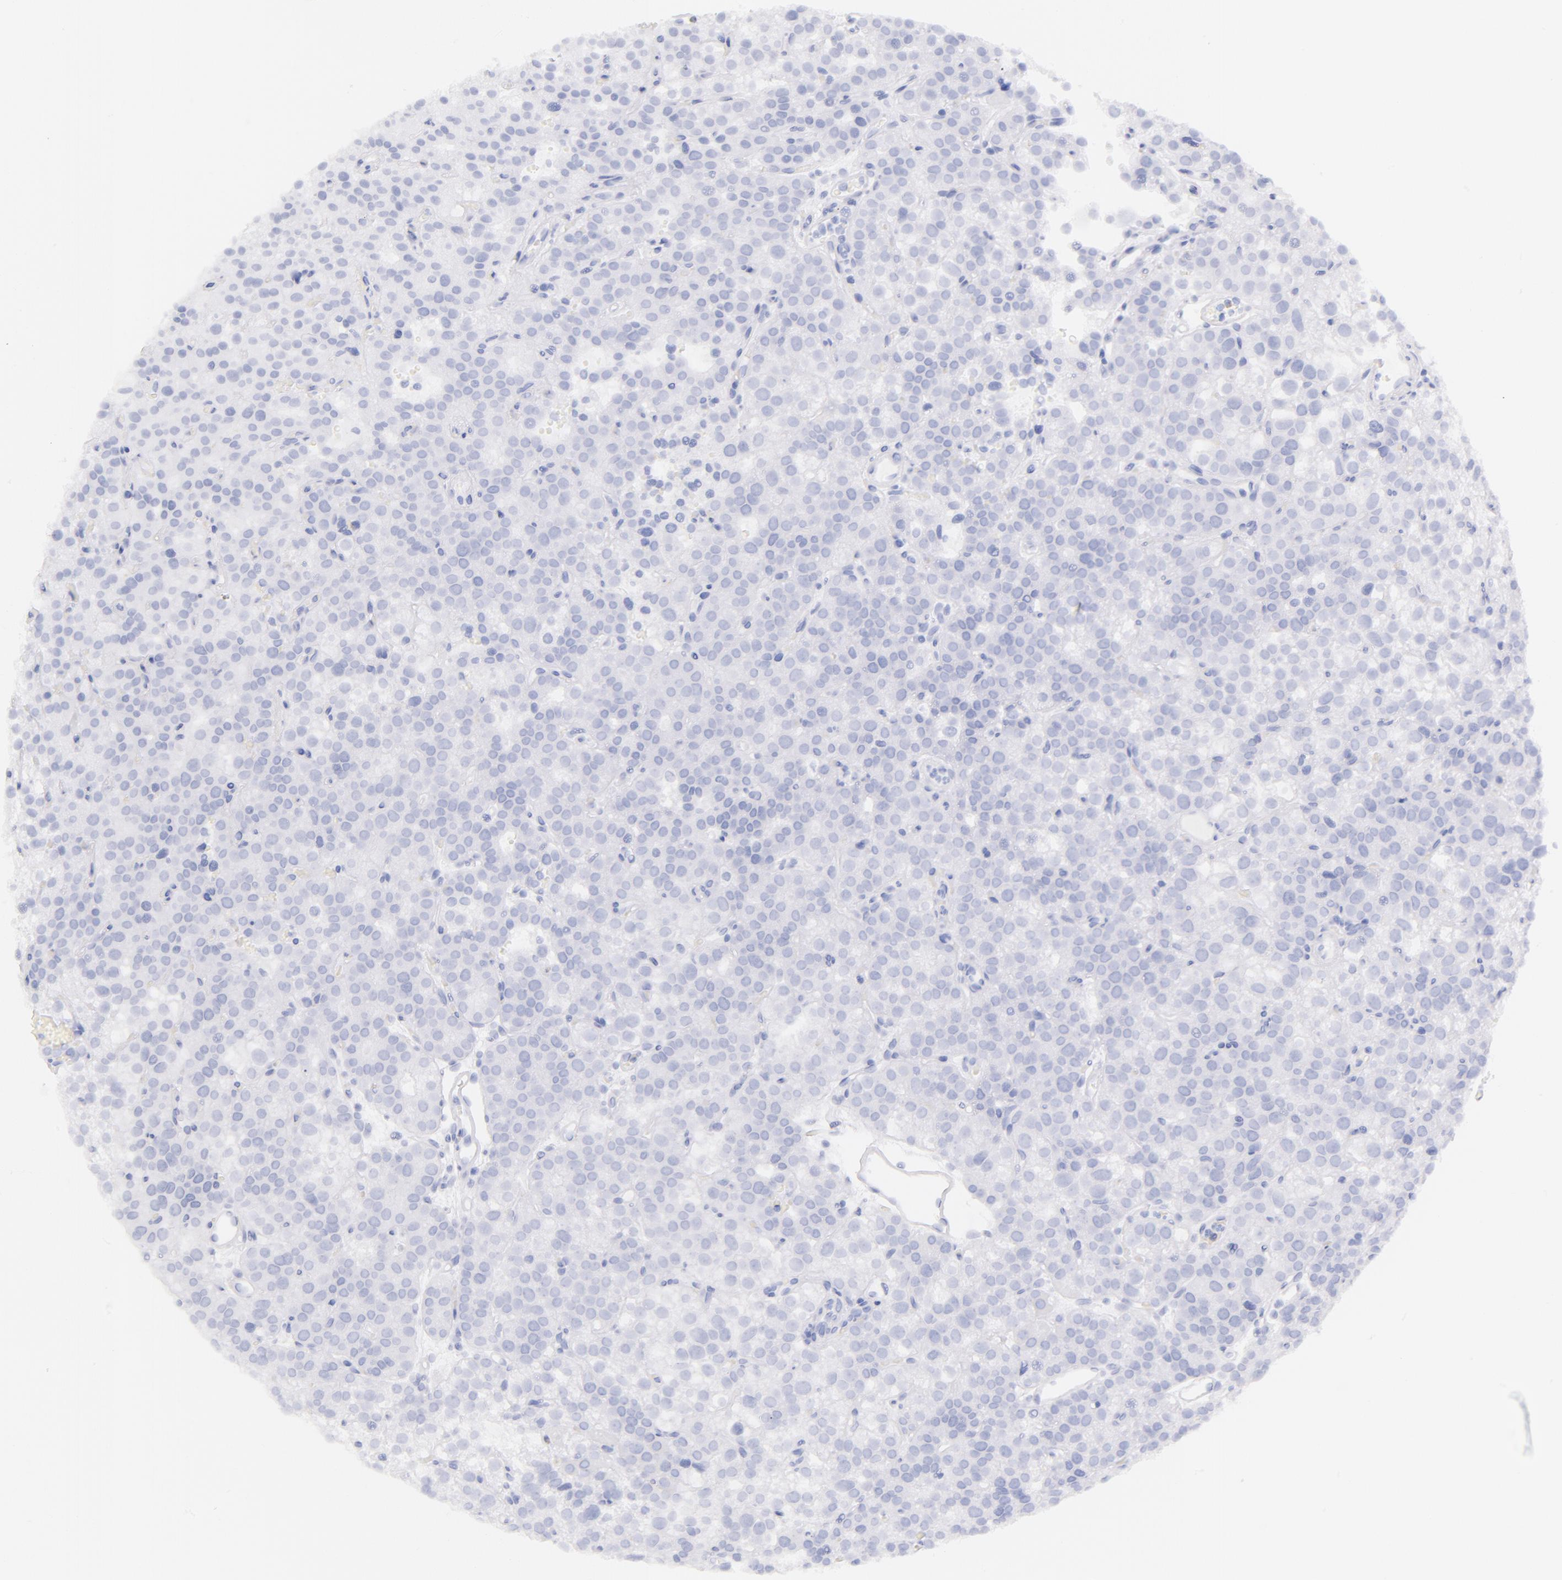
{"staining": {"intensity": "negative", "quantity": "none", "location": "none"}, "tissue": "parathyroid gland", "cell_type": "Glandular cells", "image_type": "normal", "snomed": [{"axis": "morphology", "description": "Normal tissue, NOS"}, {"axis": "topography", "description": "Parathyroid gland"}], "caption": "Immunohistochemical staining of normal human parathyroid gland shows no significant staining in glandular cells.", "gene": "CD44", "patient": {"sex": "male", "age": 71}}